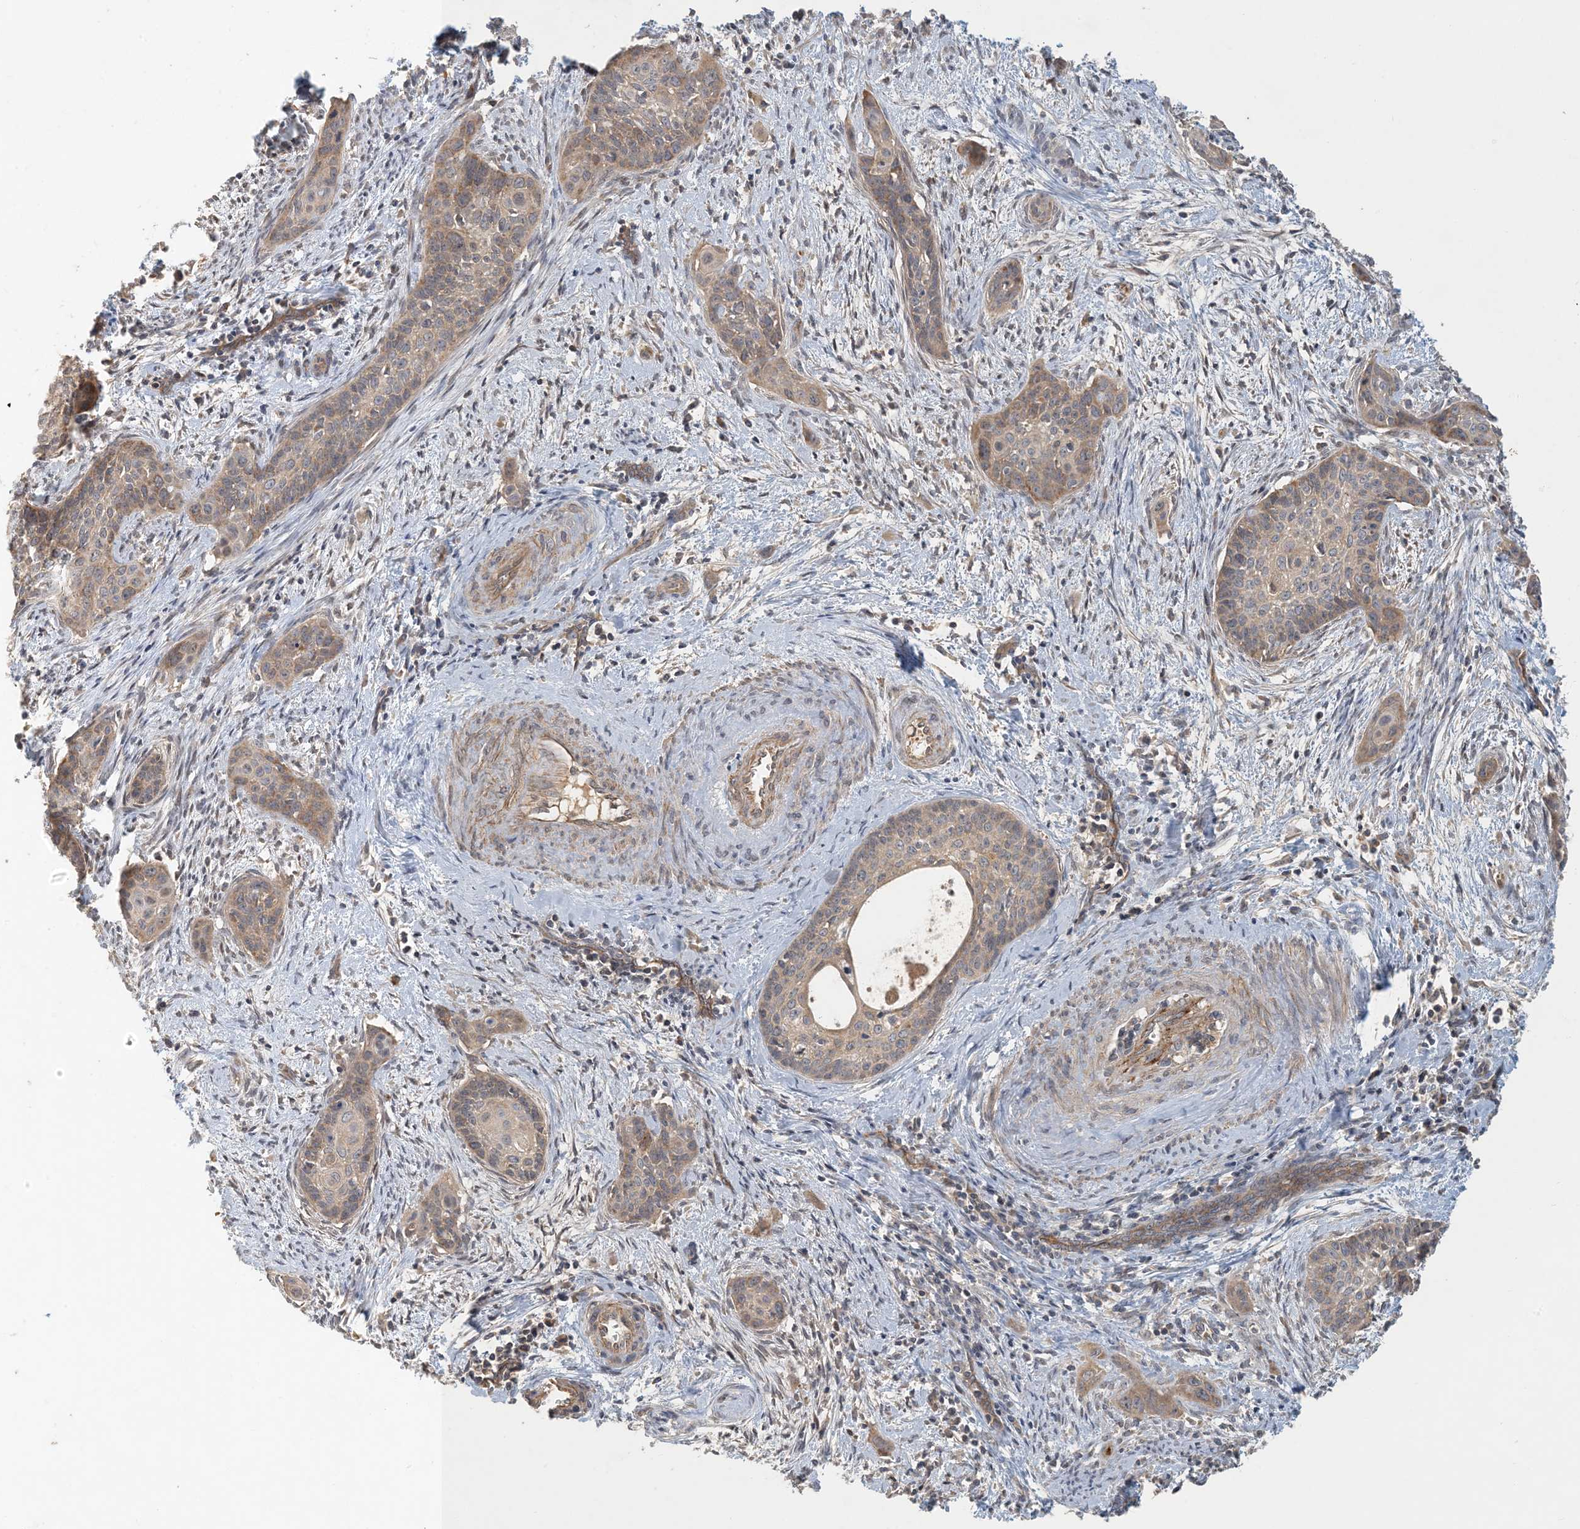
{"staining": {"intensity": "weak", "quantity": ">75%", "location": "cytoplasmic/membranous"}, "tissue": "cervical cancer", "cell_type": "Tumor cells", "image_type": "cancer", "snomed": [{"axis": "morphology", "description": "Squamous cell carcinoma, NOS"}, {"axis": "topography", "description": "Cervix"}], "caption": "Immunohistochemical staining of human cervical cancer displays weak cytoplasmic/membranous protein staining in about >75% of tumor cells.", "gene": "ZBTB3", "patient": {"sex": "female", "age": 33}}